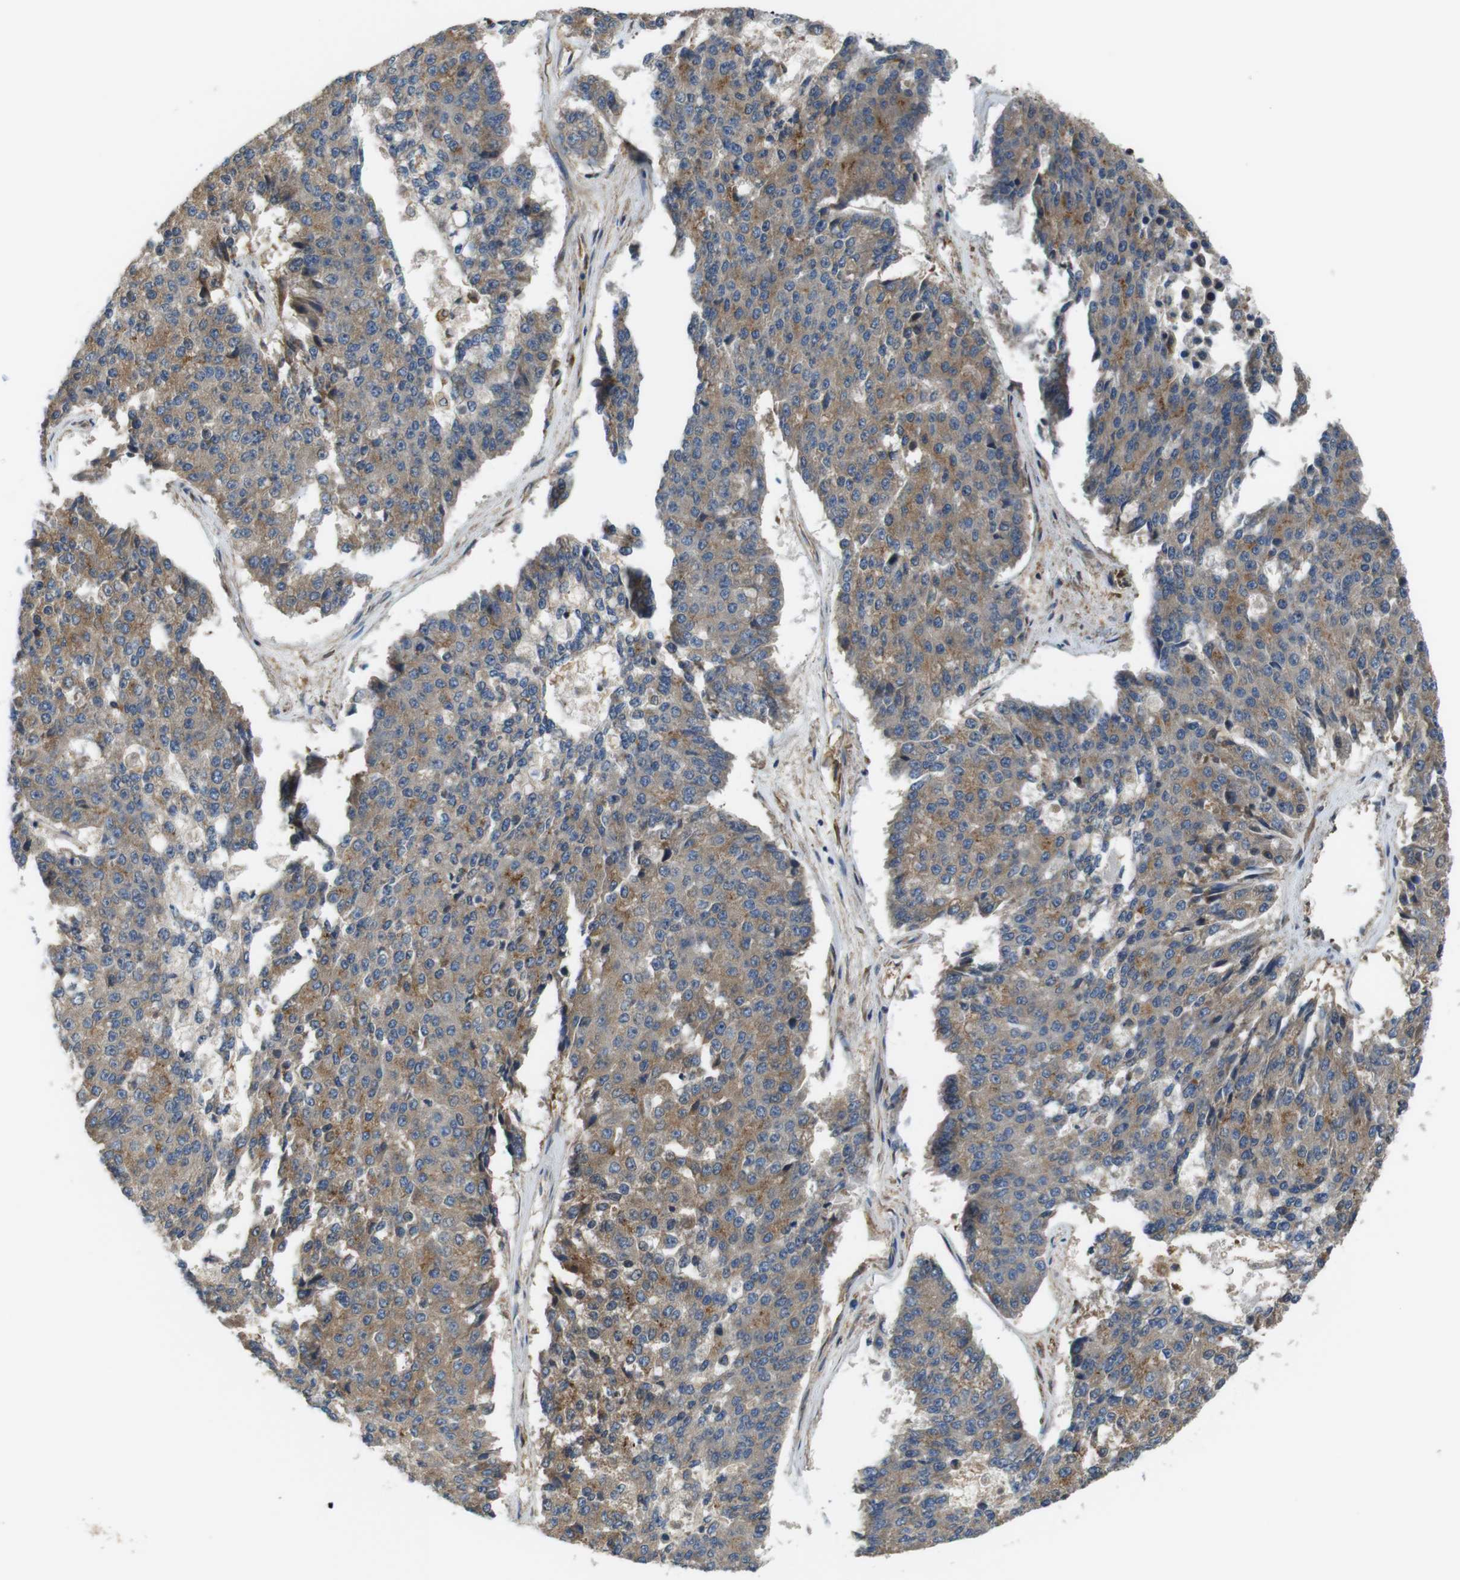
{"staining": {"intensity": "weak", "quantity": ">75%", "location": "cytoplasmic/membranous"}, "tissue": "pancreatic cancer", "cell_type": "Tumor cells", "image_type": "cancer", "snomed": [{"axis": "morphology", "description": "Adenocarcinoma, NOS"}, {"axis": "topography", "description": "Pancreas"}], "caption": "About >75% of tumor cells in human pancreatic cancer display weak cytoplasmic/membranous protein staining as visualized by brown immunohistochemical staining.", "gene": "DCTN1", "patient": {"sex": "male", "age": 50}}